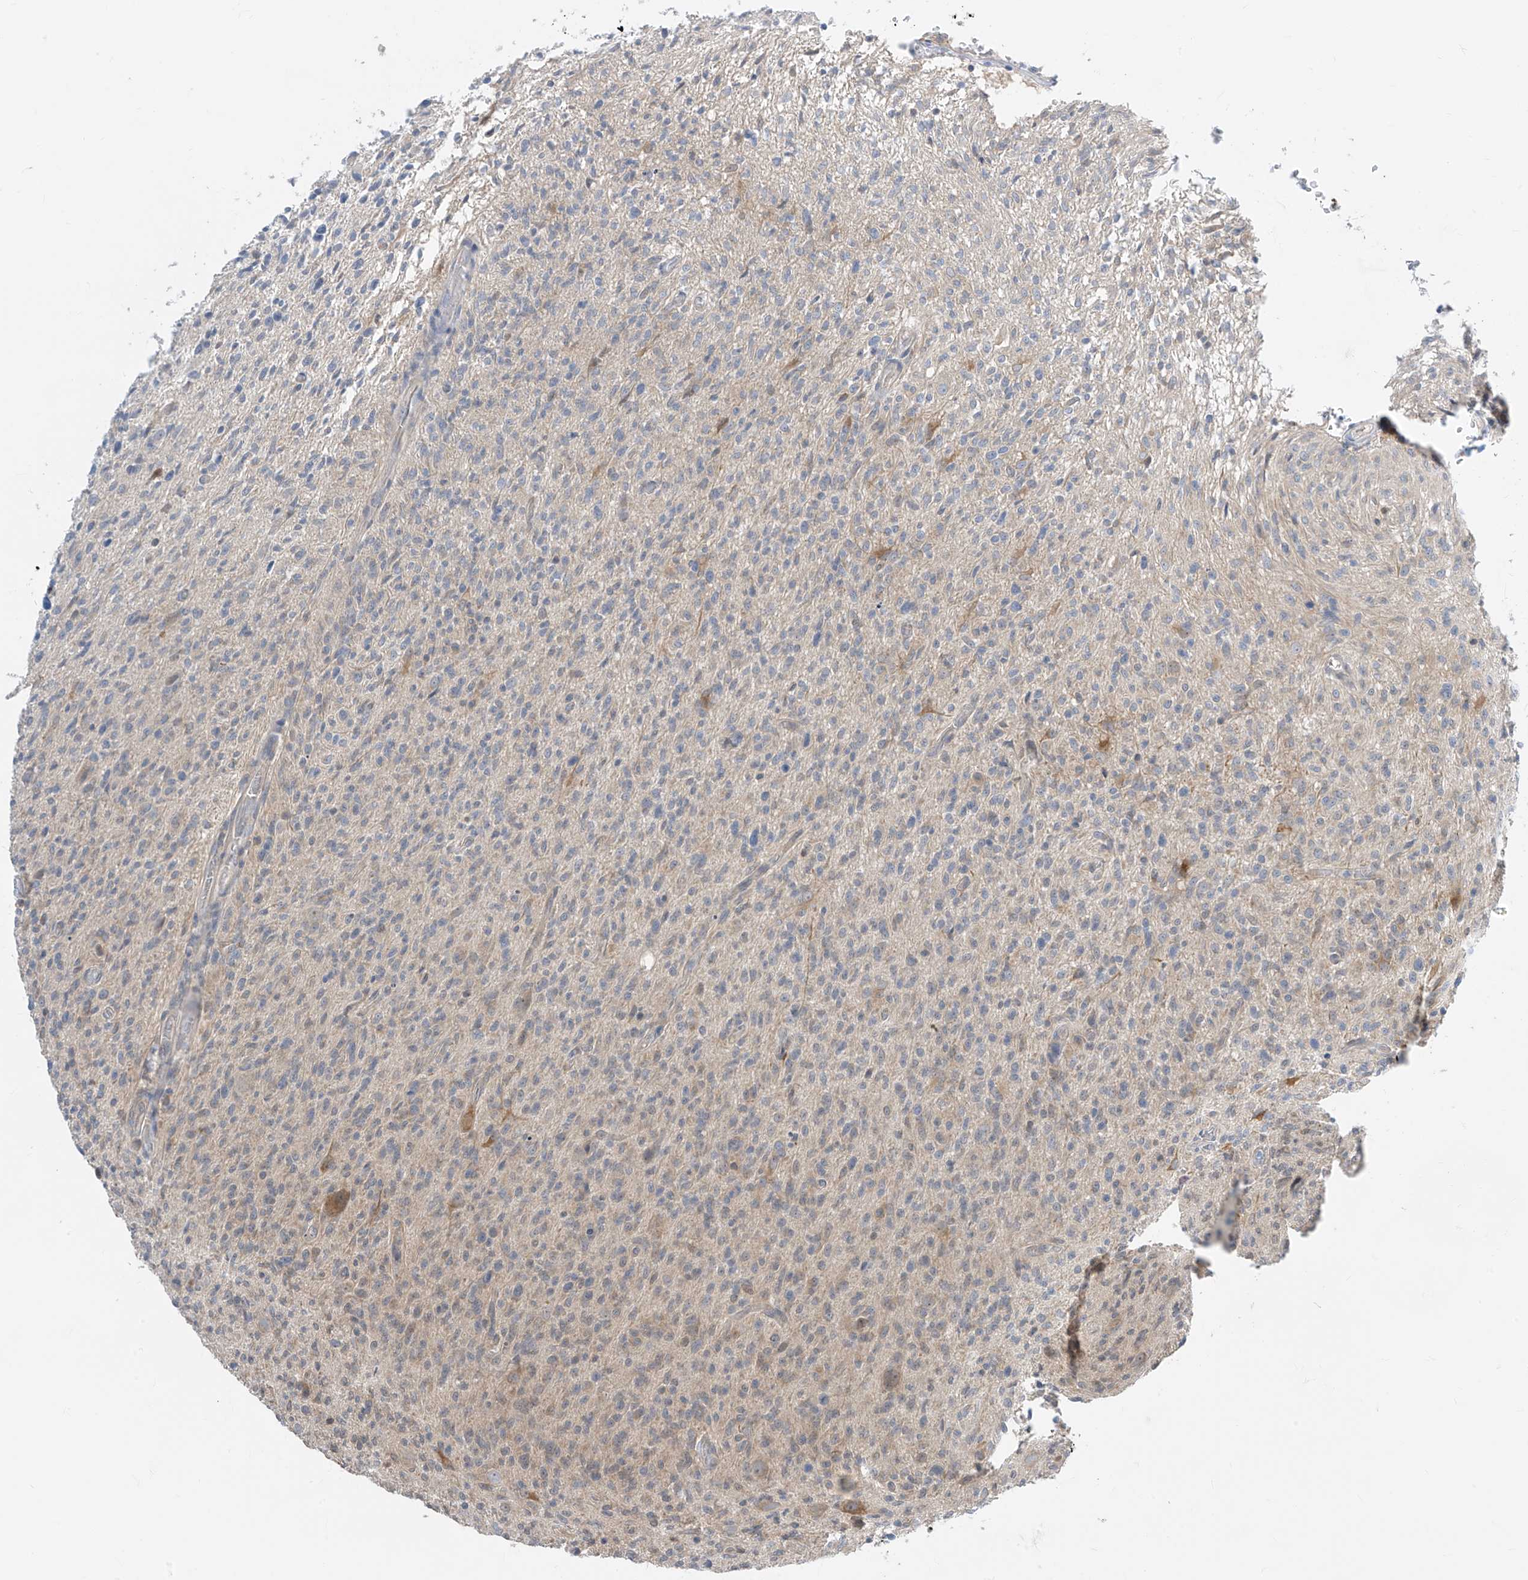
{"staining": {"intensity": "weak", "quantity": "<25%", "location": "cytoplasmic/membranous"}, "tissue": "glioma", "cell_type": "Tumor cells", "image_type": "cancer", "snomed": [{"axis": "morphology", "description": "Glioma, malignant, High grade"}, {"axis": "topography", "description": "Brain"}], "caption": "Micrograph shows no significant protein staining in tumor cells of glioma. (DAB (3,3'-diaminobenzidine) immunohistochemistry (IHC) visualized using brightfield microscopy, high magnification).", "gene": "TTC38", "patient": {"sex": "female", "age": 57}}